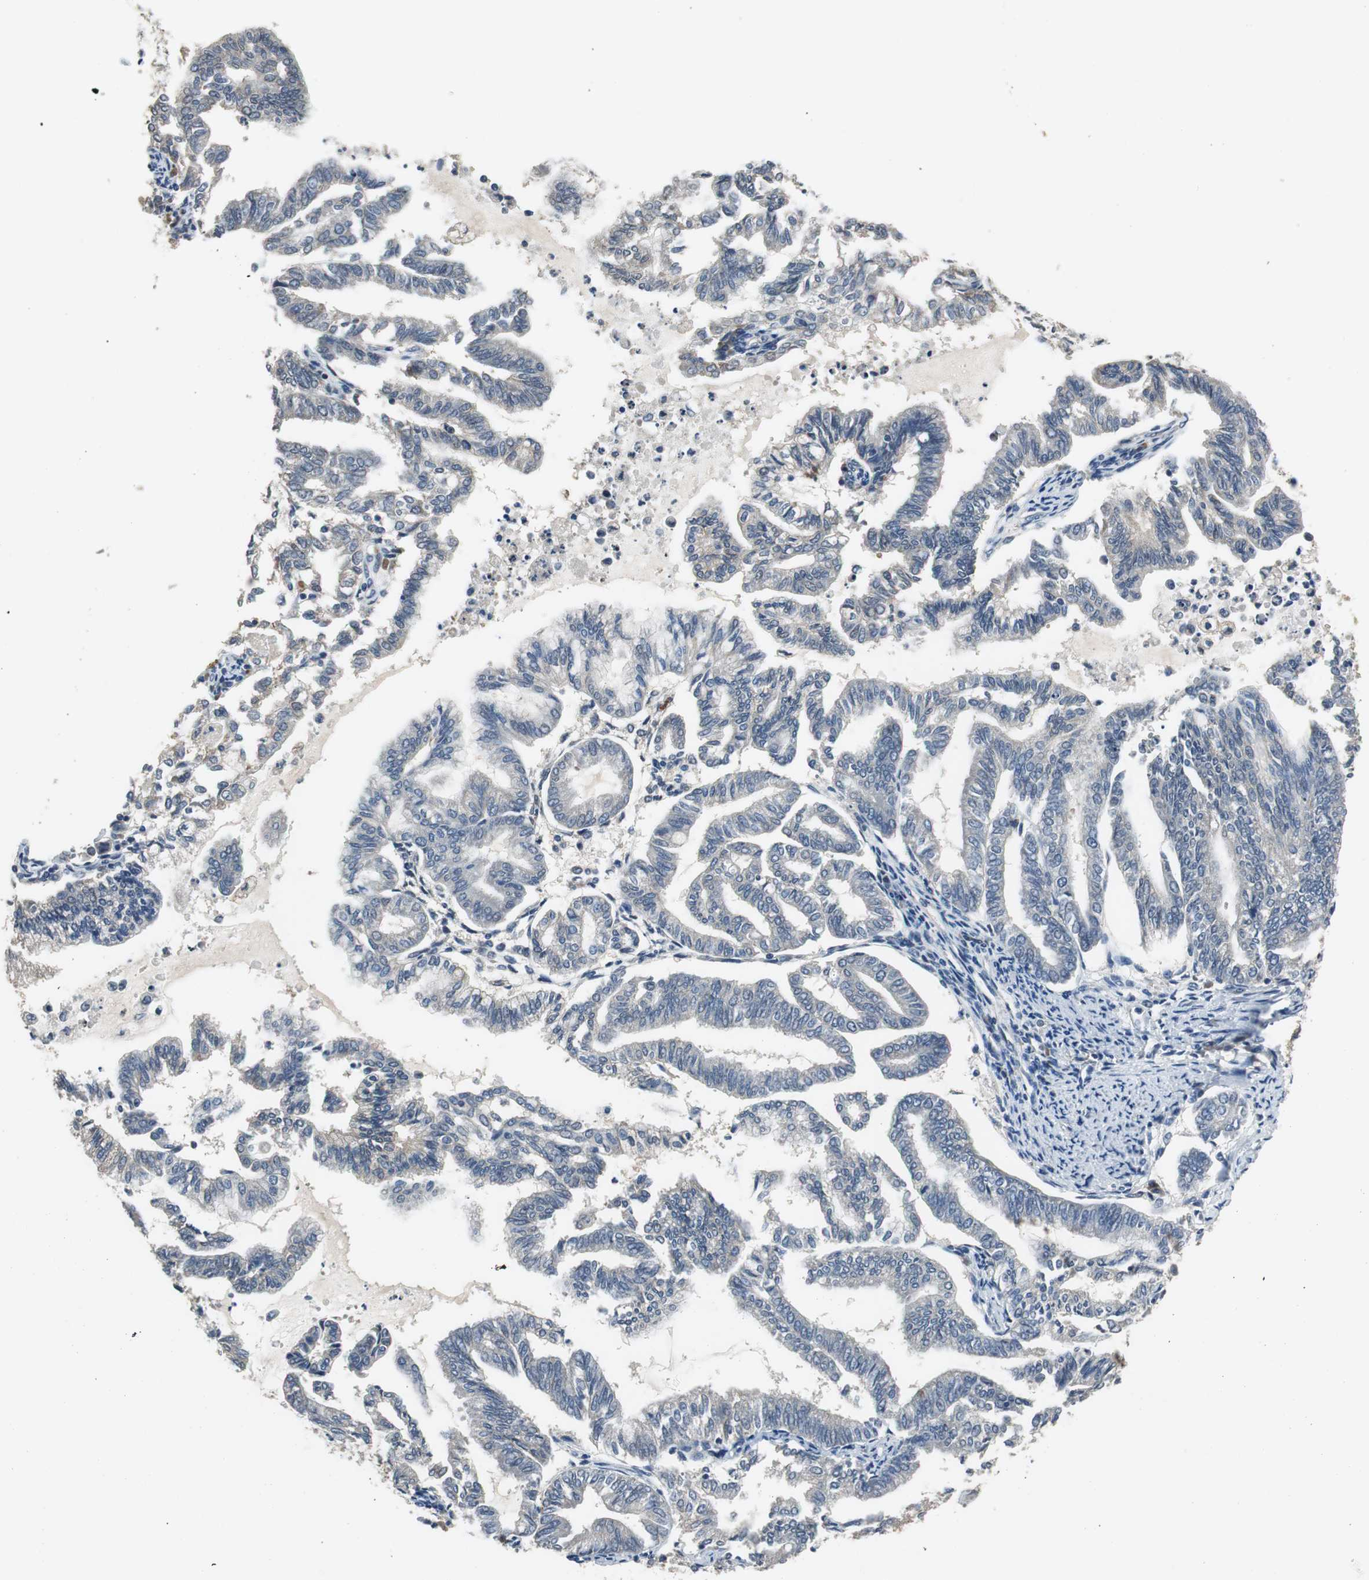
{"staining": {"intensity": "negative", "quantity": "none", "location": "none"}, "tissue": "endometrial cancer", "cell_type": "Tumor cells", "image_type": "cancer", "snomed": [{"axis": "morphology", "description": "Adenocarcinoma, NOS"}, {"axis": "topography", "description": "Endometrium"}], "caption": "Immunohistochemistry (IHC) of human endometrial cancer displays no staining in tumor cells. Brightfield microscopy of immunohistochemistry (IHC) stained with DAB (brown) and hematoxylin (blue), captured at high magnification.", "gene": "PI4KB", "patient": {"sex": "female", "age": 79}}